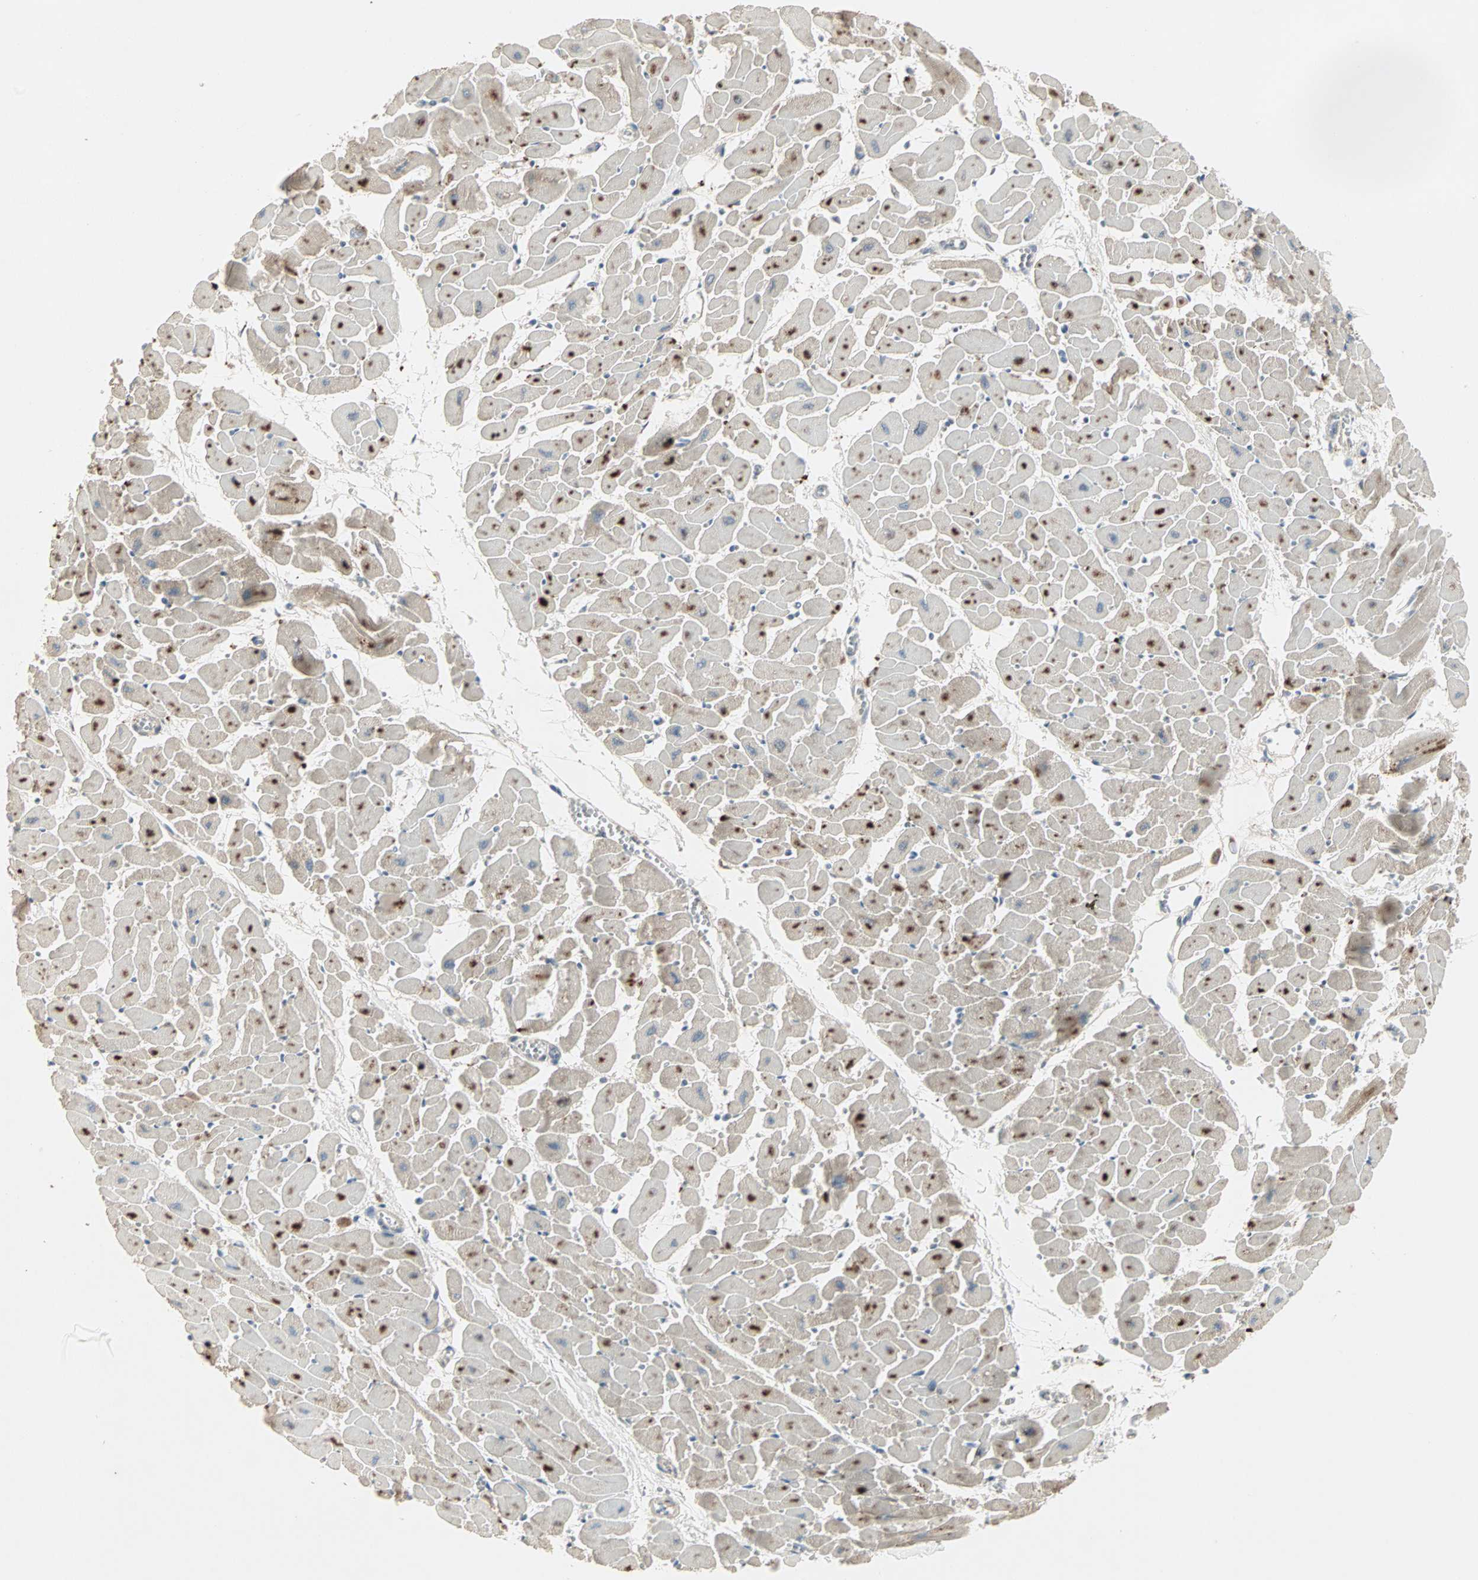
{"staining": {"intensity": "moderate", "quantity": "25%-75%", "location": "cytoplasmic/membranous"}, "tissue": "heart muscle", "cell_type": "Cardiomyocytes", "image_type": "normal", "snomed": [{"axis": "morphology", "description": "Normal tissue, NOS"}, {"axis": "topography", "description": "Heart"}], "caption": "DAB immunohistochemical staining of unremarkable heart muscle shows moderate cytoplasmic/membranous protein staining in approximately 25%-75% of cardiomyocytes. (DAB (3,3'-diaminobenzidine) IHC, brown staining for protein, blue staining for nuclei).", "gene": "JMJD7", "patient": {"sex": "female", "age": 19}}